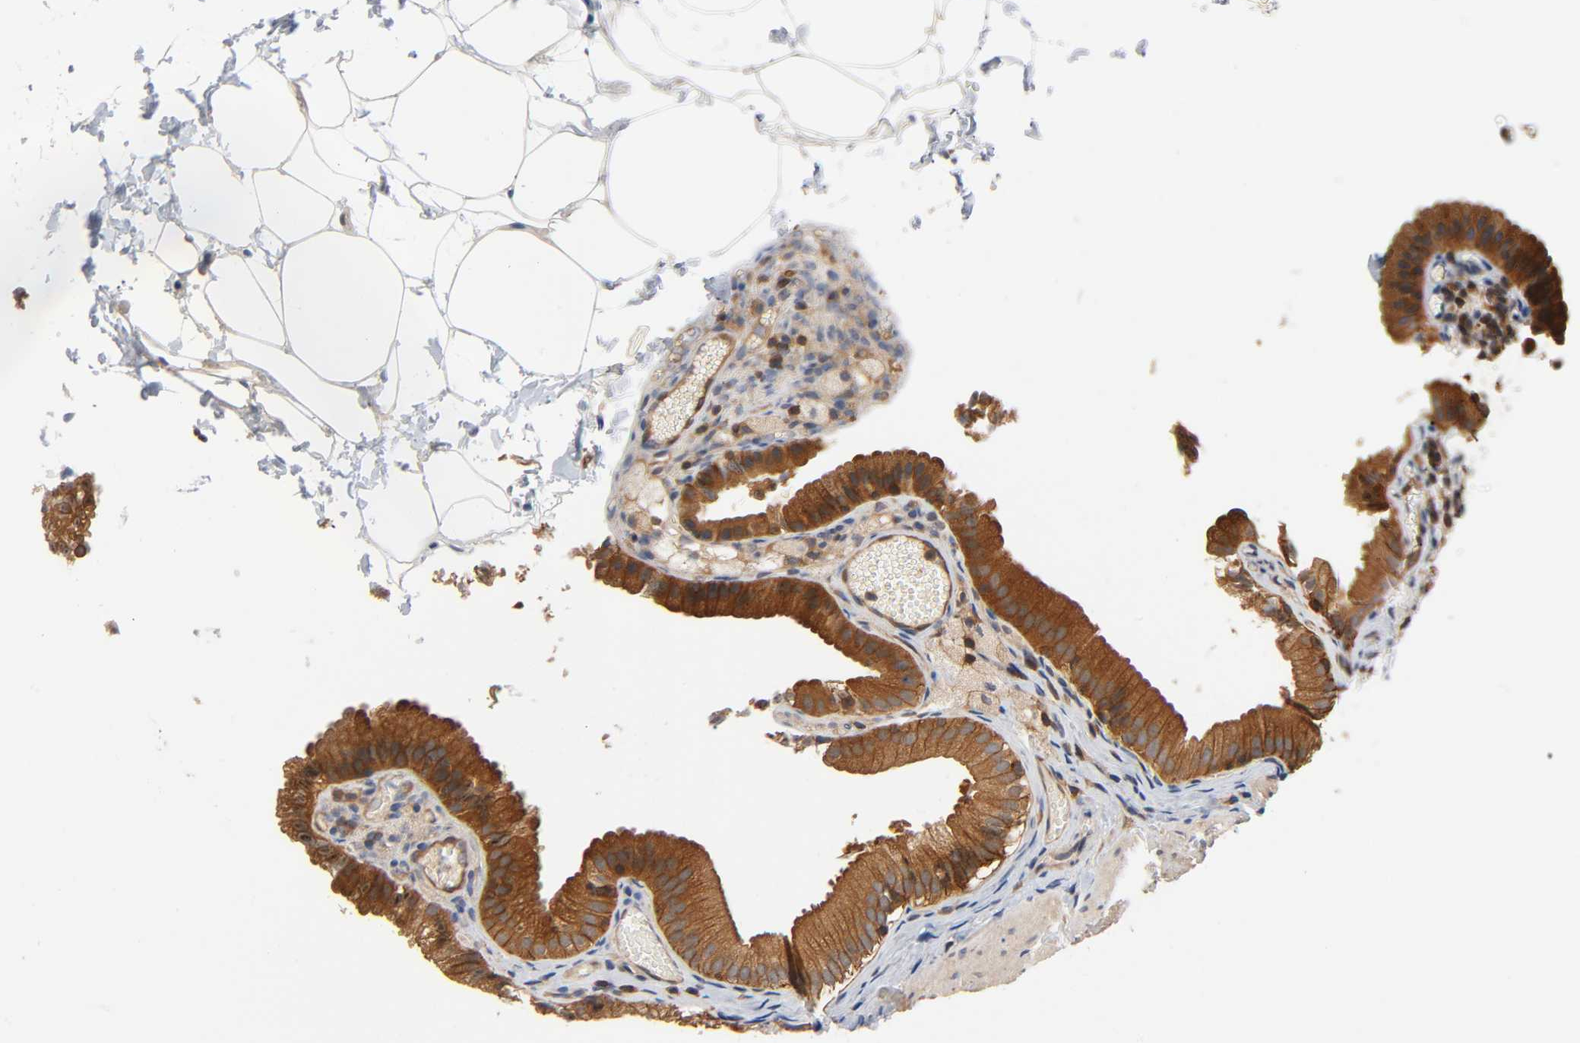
{"staining": {"intensity": "strong", "quantity": ">75%", "location": "cytoplasmic/membranous"}, "tissue": "gallbladder", "cell_type": "Glandular cells", "image_type": "normal", "snomed": [{"axis": "morphology", "description": "Normal tissue, NOS"}, {"axis": "topography", "description": "Gallbladder"}], "caption": "Immunohistochemistry (IHC) histopathology image of benign human gallbladder stained for a protein (brown), which exhibits high levels of strong cytoplasmic/membranous staining in about >75% of glandular cells.", "gene": "PRKAB1", "patient": {"sex": "female", "age": 24}}